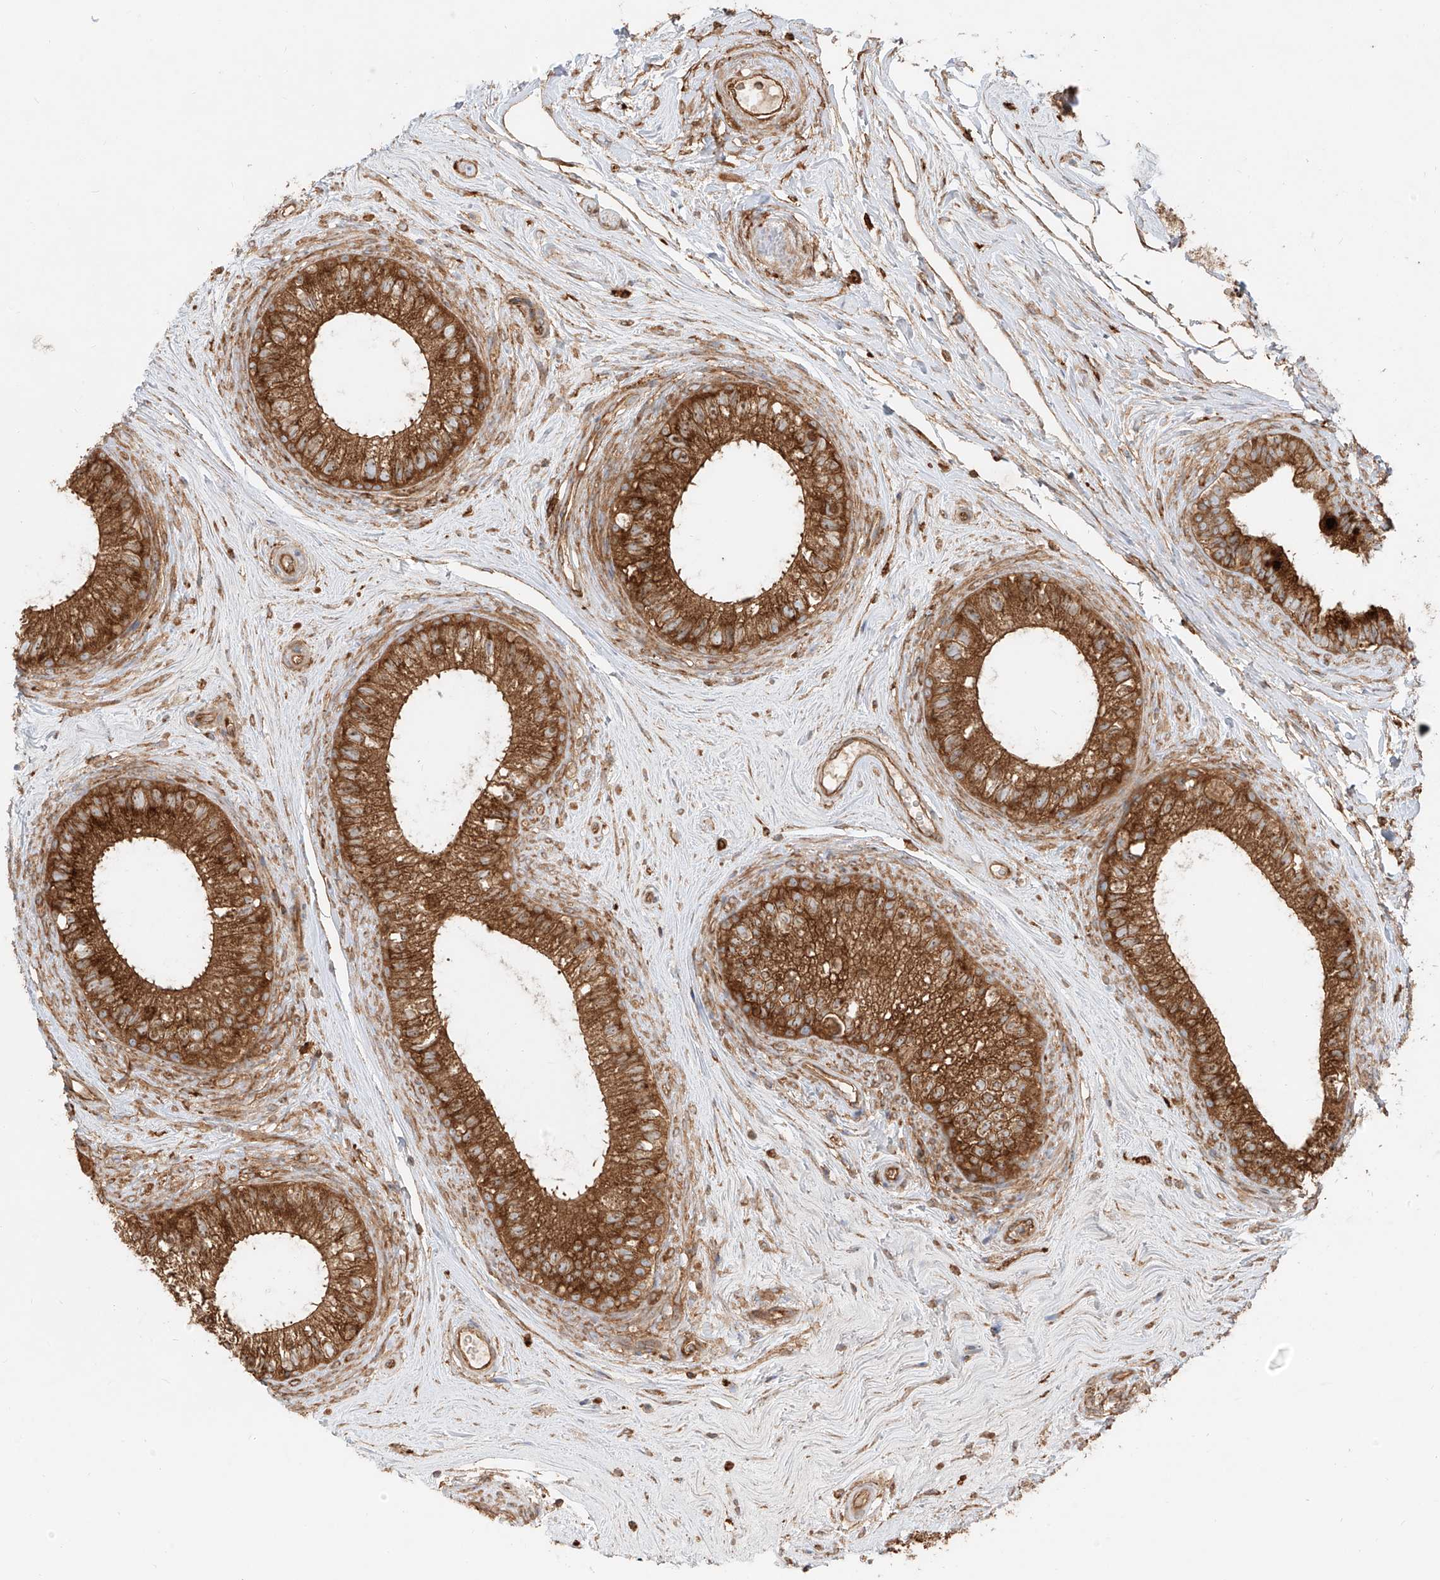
{"staining": {"intensity": "strong", "quantity": ">75%", "location": "cytoplasmic/membranous"}, "tissue": "epididymis", "cell_type": "Glandular cells", "image_type": "normal", "snomed": [{"axis": "morphology", "description": "Normal tissue, NOS"}, {"axis": "topography", "description": "Epididymis"}], "caption": "Approximately >75% of glandular cells in unremarkable human epididymis show strong cytoplasmic/membranous protein staining as visualized by brown immunohistochemical staining.", "gene": "SNX9", "patient": {"sex": "male", "age": 71}}